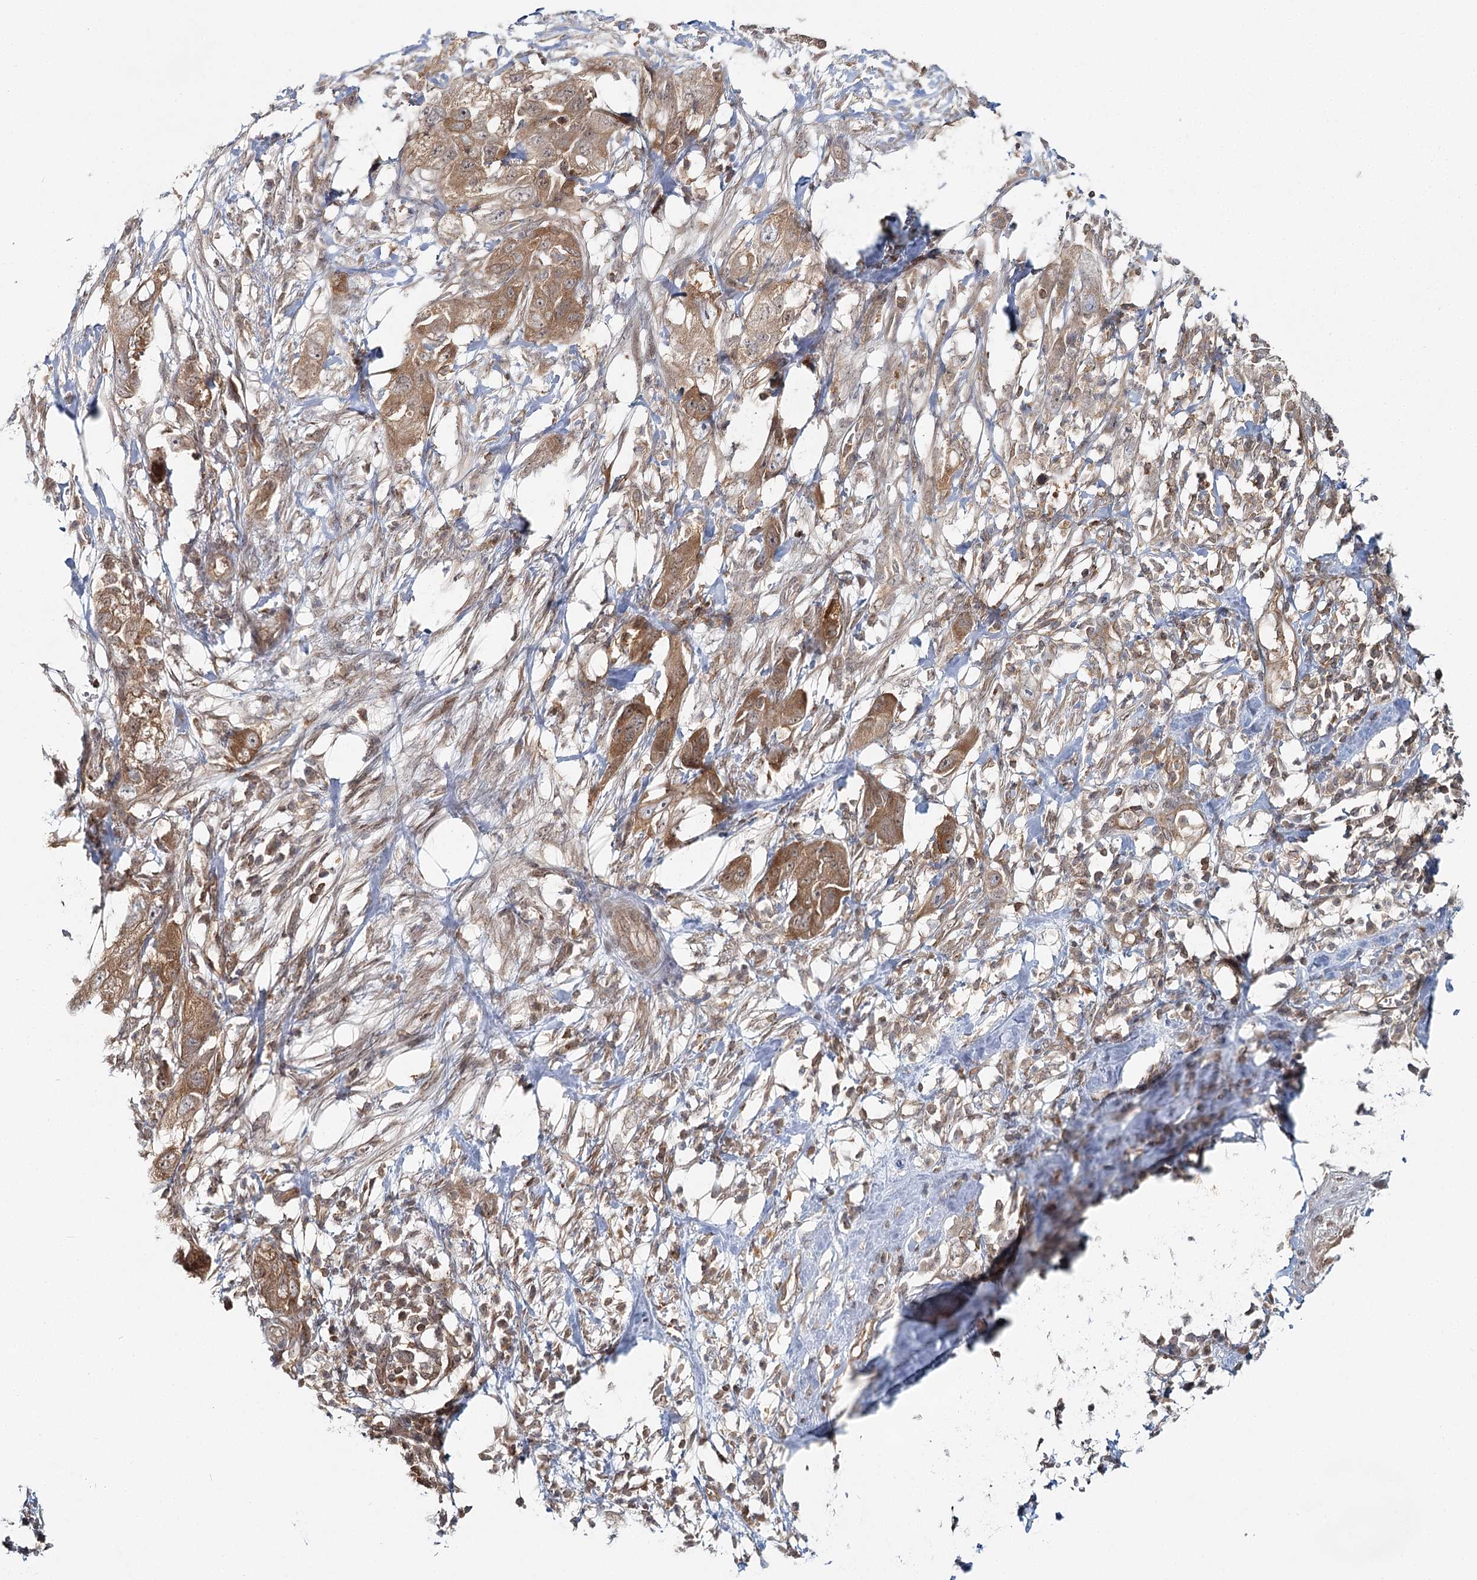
{"staining": {"intensity": "moderate", "quantity": ">75%", "location": "cytoplasmic/membranous"}, "tissue": "pancreatic cancer", "cell_type": "Tumor cells", "image_type": "cancer", "snomed": [{"axis": "morphology", "description": "Adenocarcinoma, NOS"}, {"axis": "topography", "description": "Pancreas"}], "caption": "The micrograph exhibits staining of adenocarcinoma (pancreatic), revealing moderate cytoplasmic/membranous protein positivity (brown color) within tumor cells. (DAB IHC with brightfield microscopy, high magnification).", "gene": "FAM120B", "patient": {"sex": "female", "age": 78}}